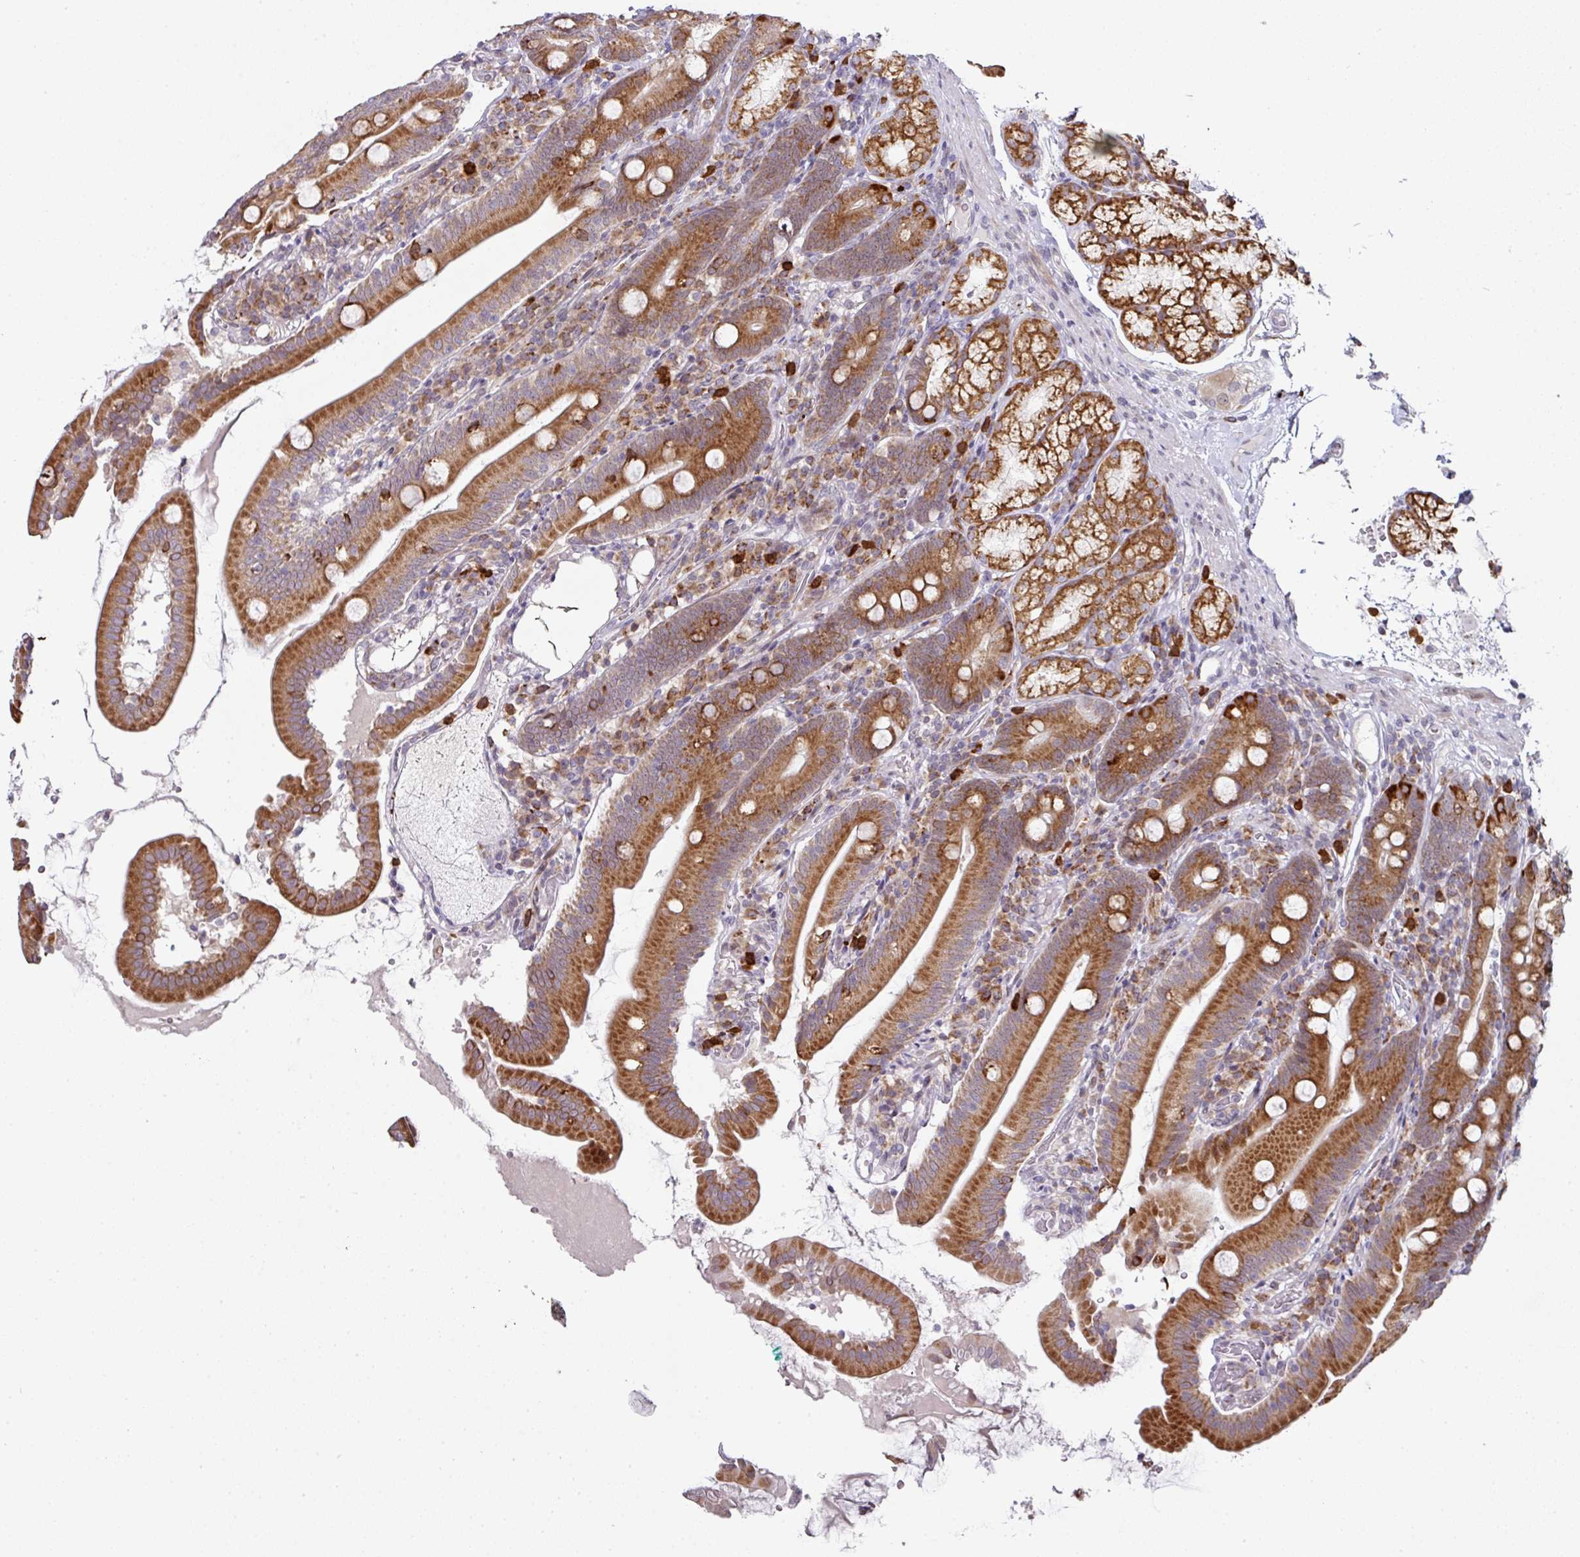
{"staining": {"intensity": "strong", "quantity": ">75%", "location": "cytoplasmic/membranous"}, "tissue": "duodenum", "cell_type": "Glandular cells", "image_type": "normal", "snomed": [{"axis": "morphology", "description": "Normal tissue, NOS"}, {"axis": "topography", "description": "Duodenum"}], "caption": "Immunohistochemistry of unremarkable duodenum reveals high levels of strong cytoplasmic/membranous expression in approximately >75% of glandular cells.", "gene": "APOLD1", "patient": {"sex": "female", "age": 67}}